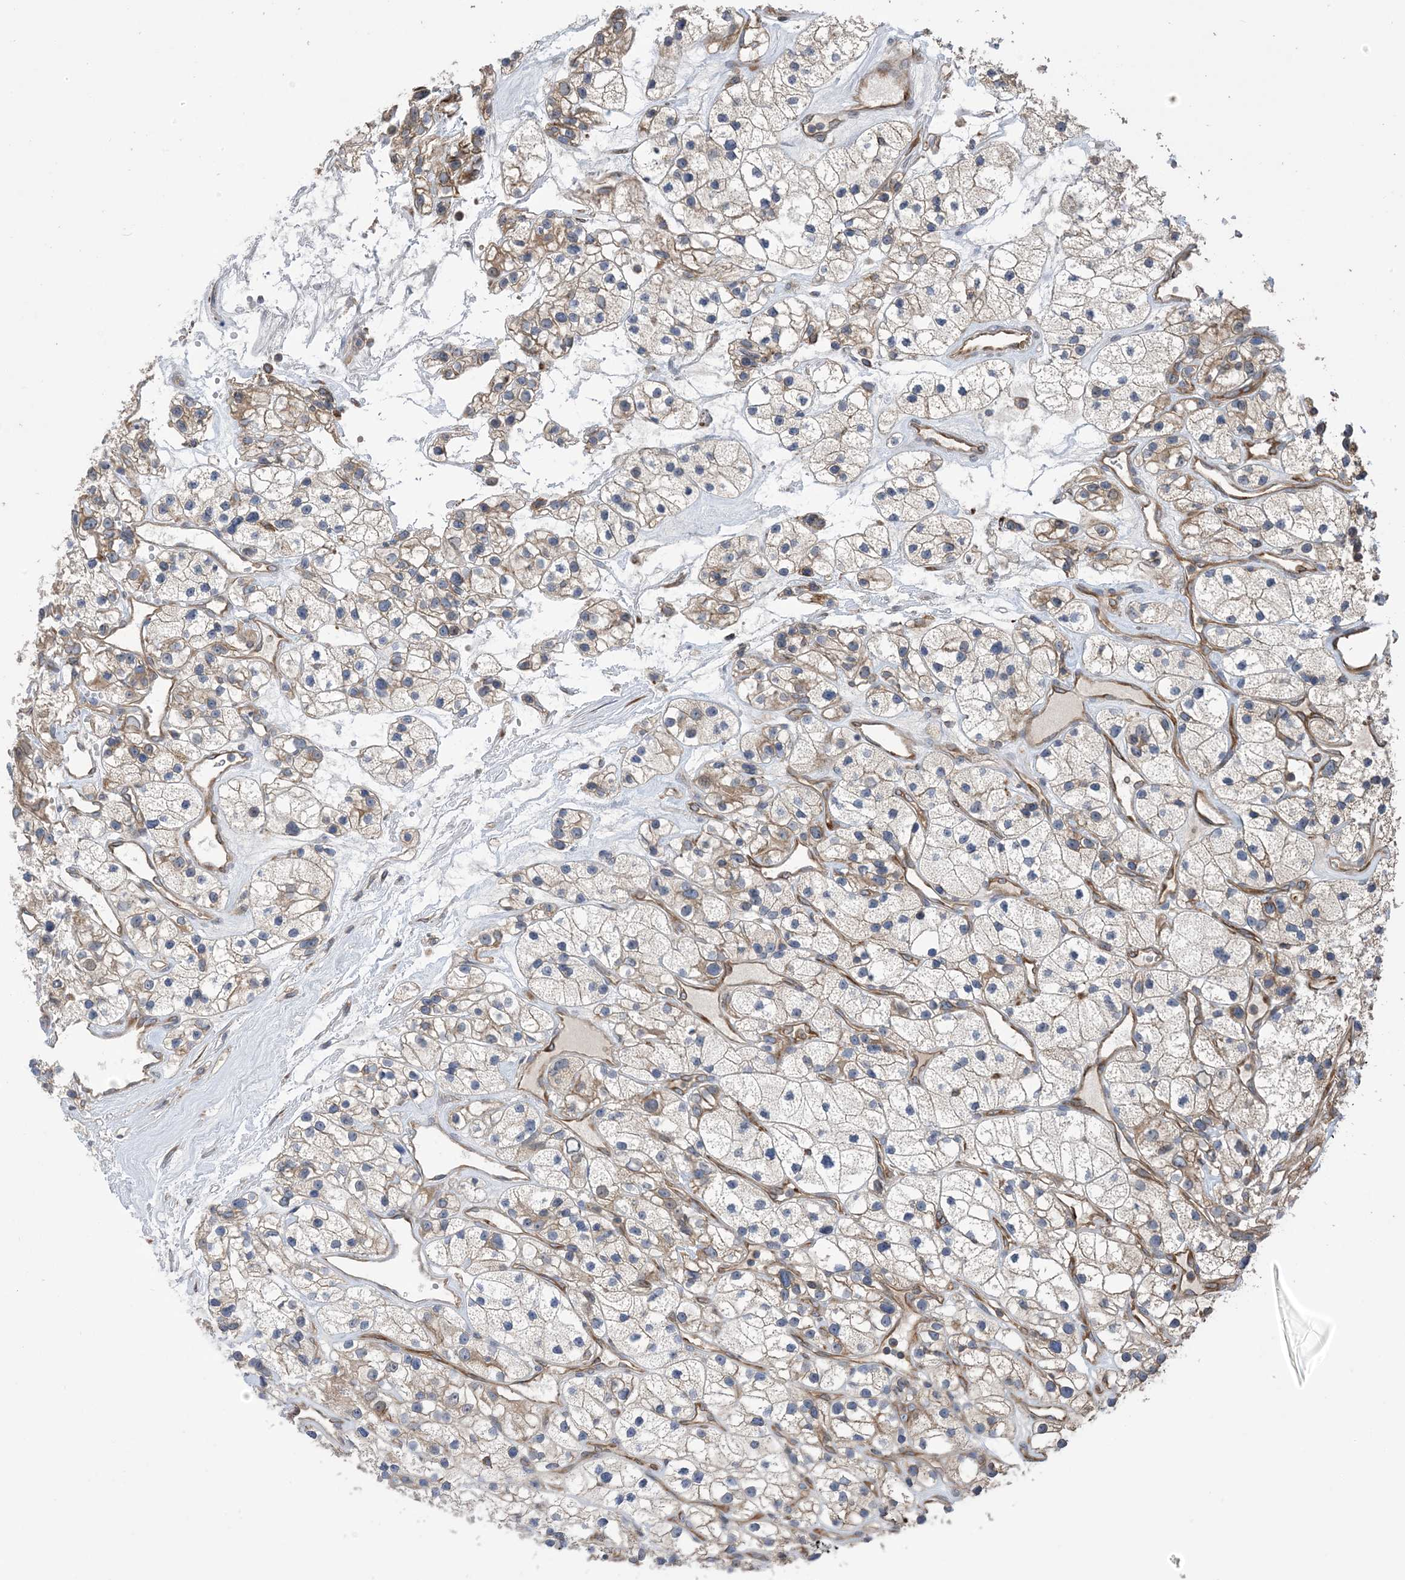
{"staining": {"intensity": "moderate", "quantity": "25%-75%", "location": "cytoplasmic/membranous"}, "tissue": "renal cancer", "cell_type": "Tumor cells", "image_type": "cancer", "snomed": [{"axis": "morphology", "description": "Adenocarcinoma, NOS"}, {"axis": "topography", "description": "Kidney"}], "caption": "High-power microscopy captured an immunohistochemistry histopathology image of renal cancer, revealing moderate cytoplasmic/membranous staining in approximately 25%-75% of tumor cells.", "gene": "CLEC16A", "patient": {"sex": "female", "age": 57}}